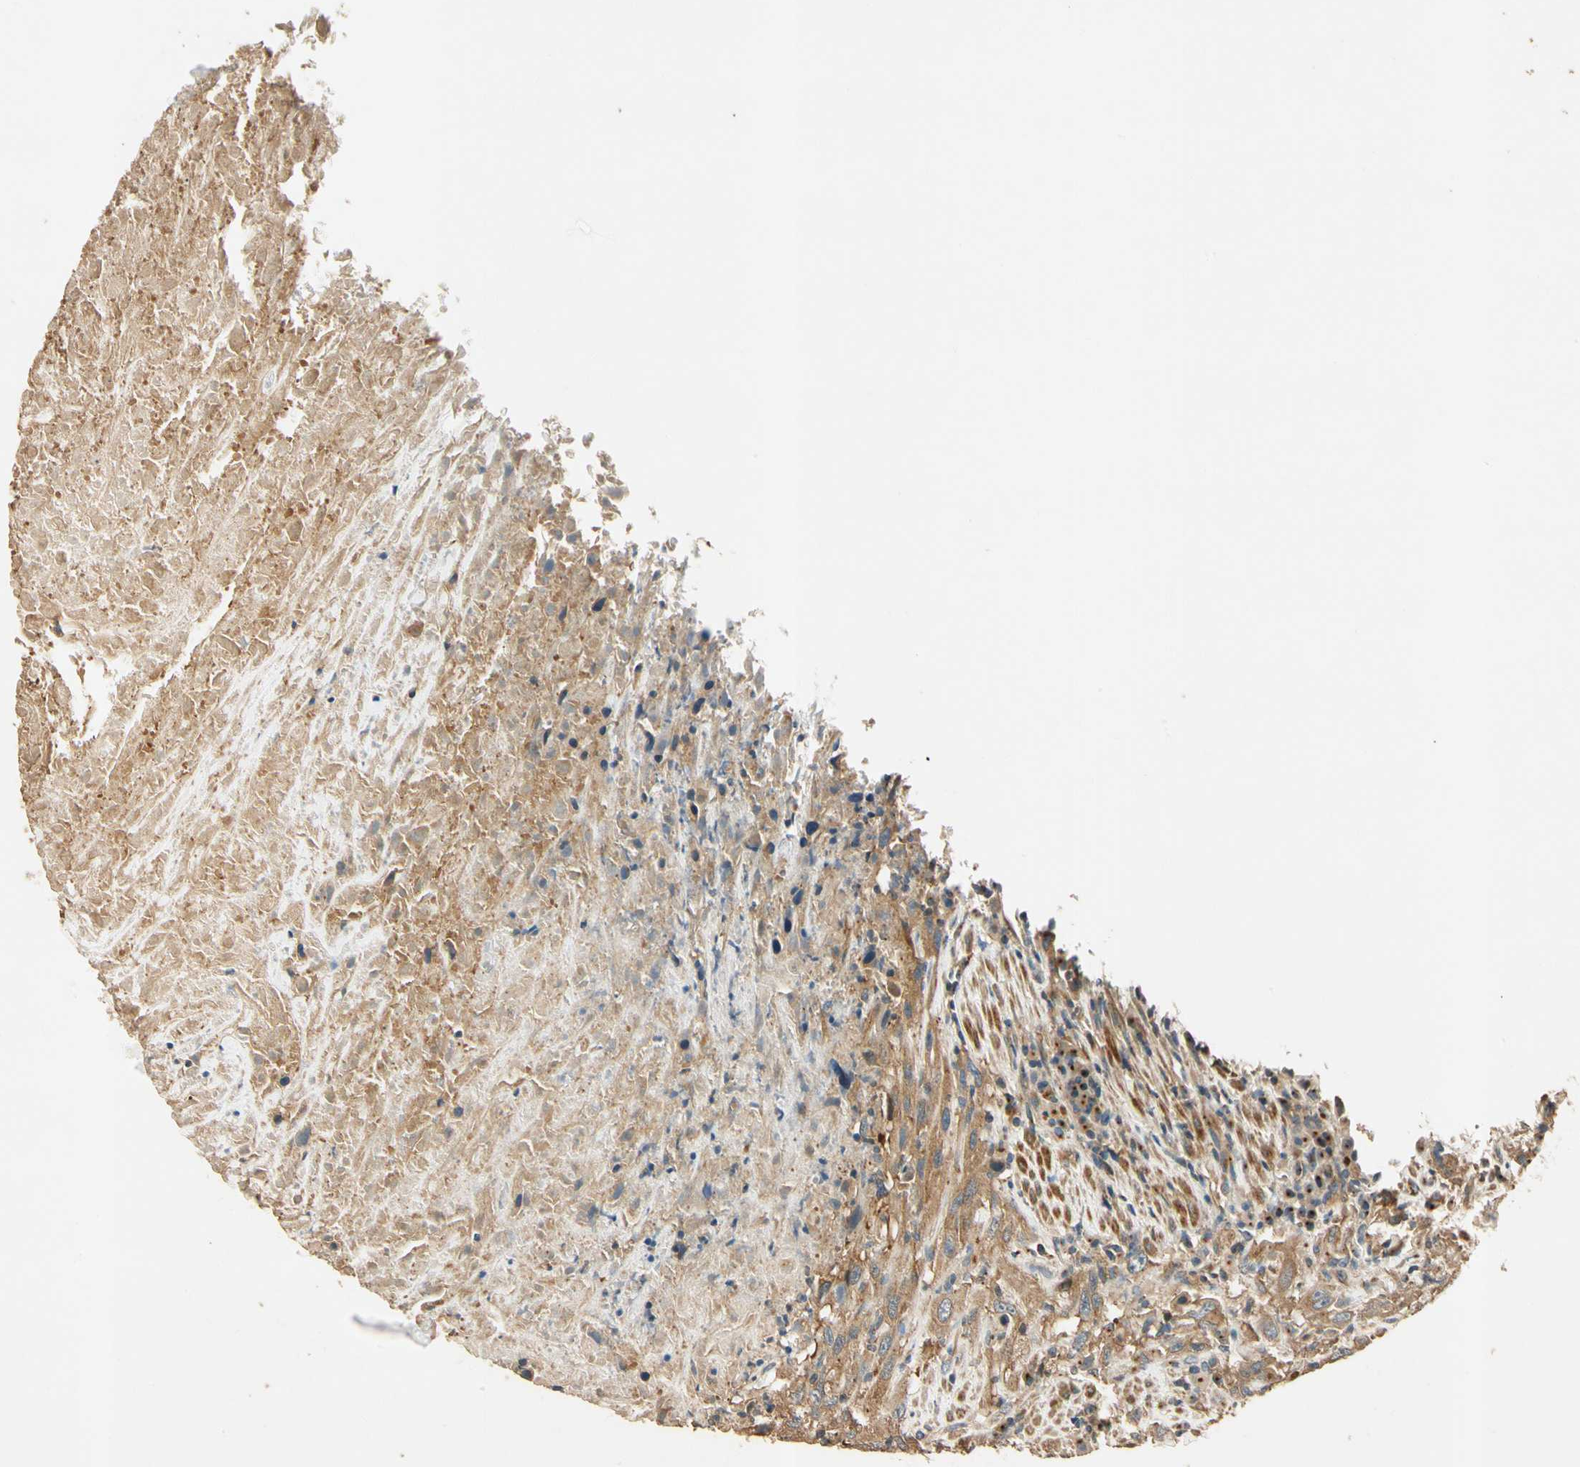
{"staining": {"intensity": "moderate", "quantity": ">75%", "location": "cytoplasmic/membranous"}, "tissue": "urothelial cancer", "cell_type": "Tumor cells", "image_type": "cancer", "snomed": [{"axis": "morphology", "description": "Urothelial carcinoma, High grade"}, {"axis": "topography", "description": "Urinary bladder"}], "caption": "Protein expression by immunohistochemistry shows moderate cytoplasmic/membranous staining in about >75% of tumor cells in urothelial carcinoma (high-grade).", "gene": "AKAP9", "patient": {"sex": "male", "age": 61}}